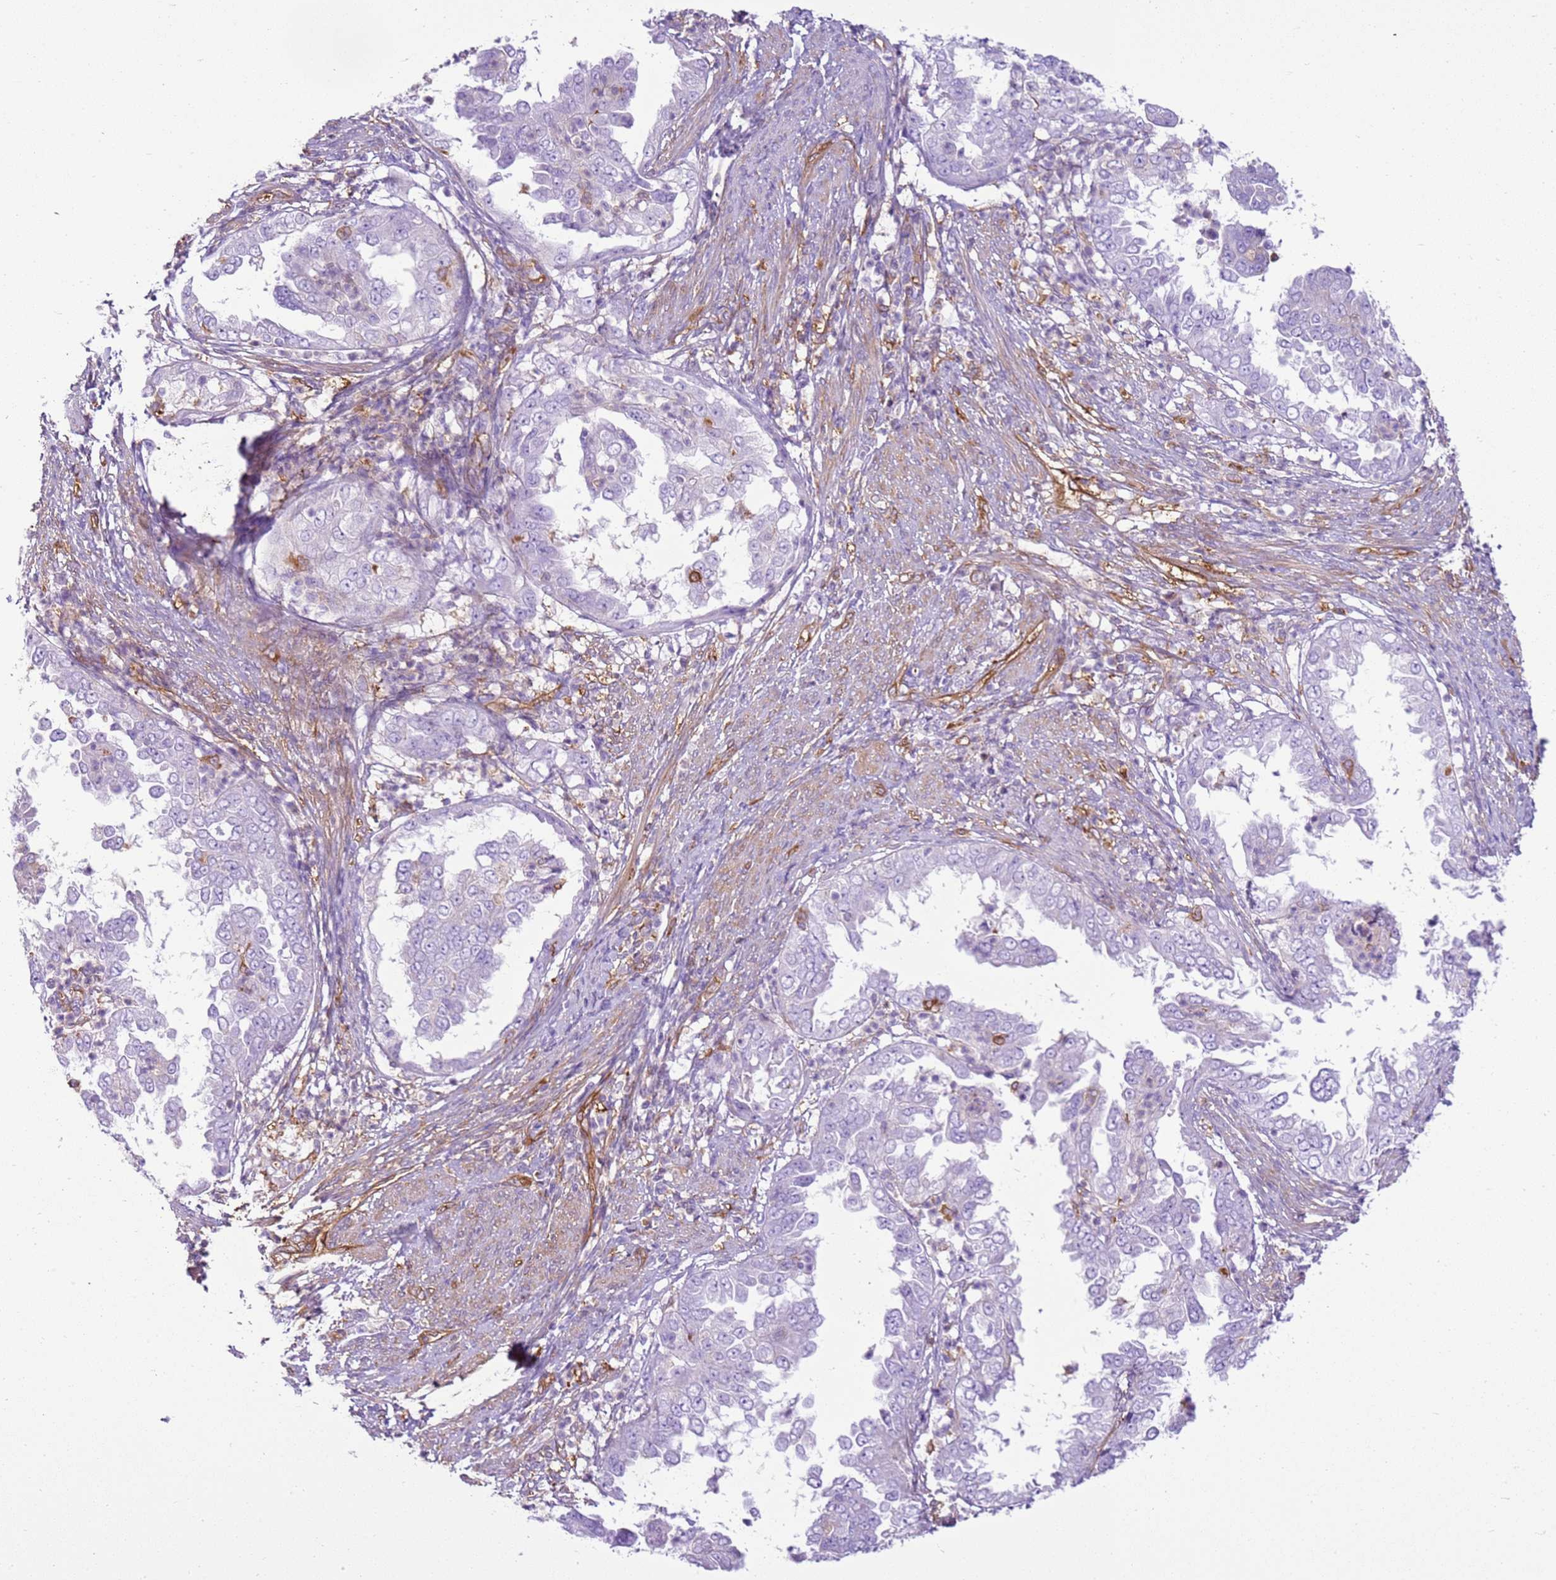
{"staining": {"intensity": "negative", "quantity": "none", "location": "none"}, "tissue": "endometrial cancer", "cell_type": "Tumor cells", "image_type": "cancer", "snomed": [{"axis": "morphology", "description": "Adenocarcinoma, NOS"}, {"axis": "topography", "description": "Endometrium"}], "caption": "Protein analysis of endometrial adenocarcinoma reveals no significant positivity in tumor cells.", "gene": "SNX21", "patient": {"sex": "female", "age": 85}}